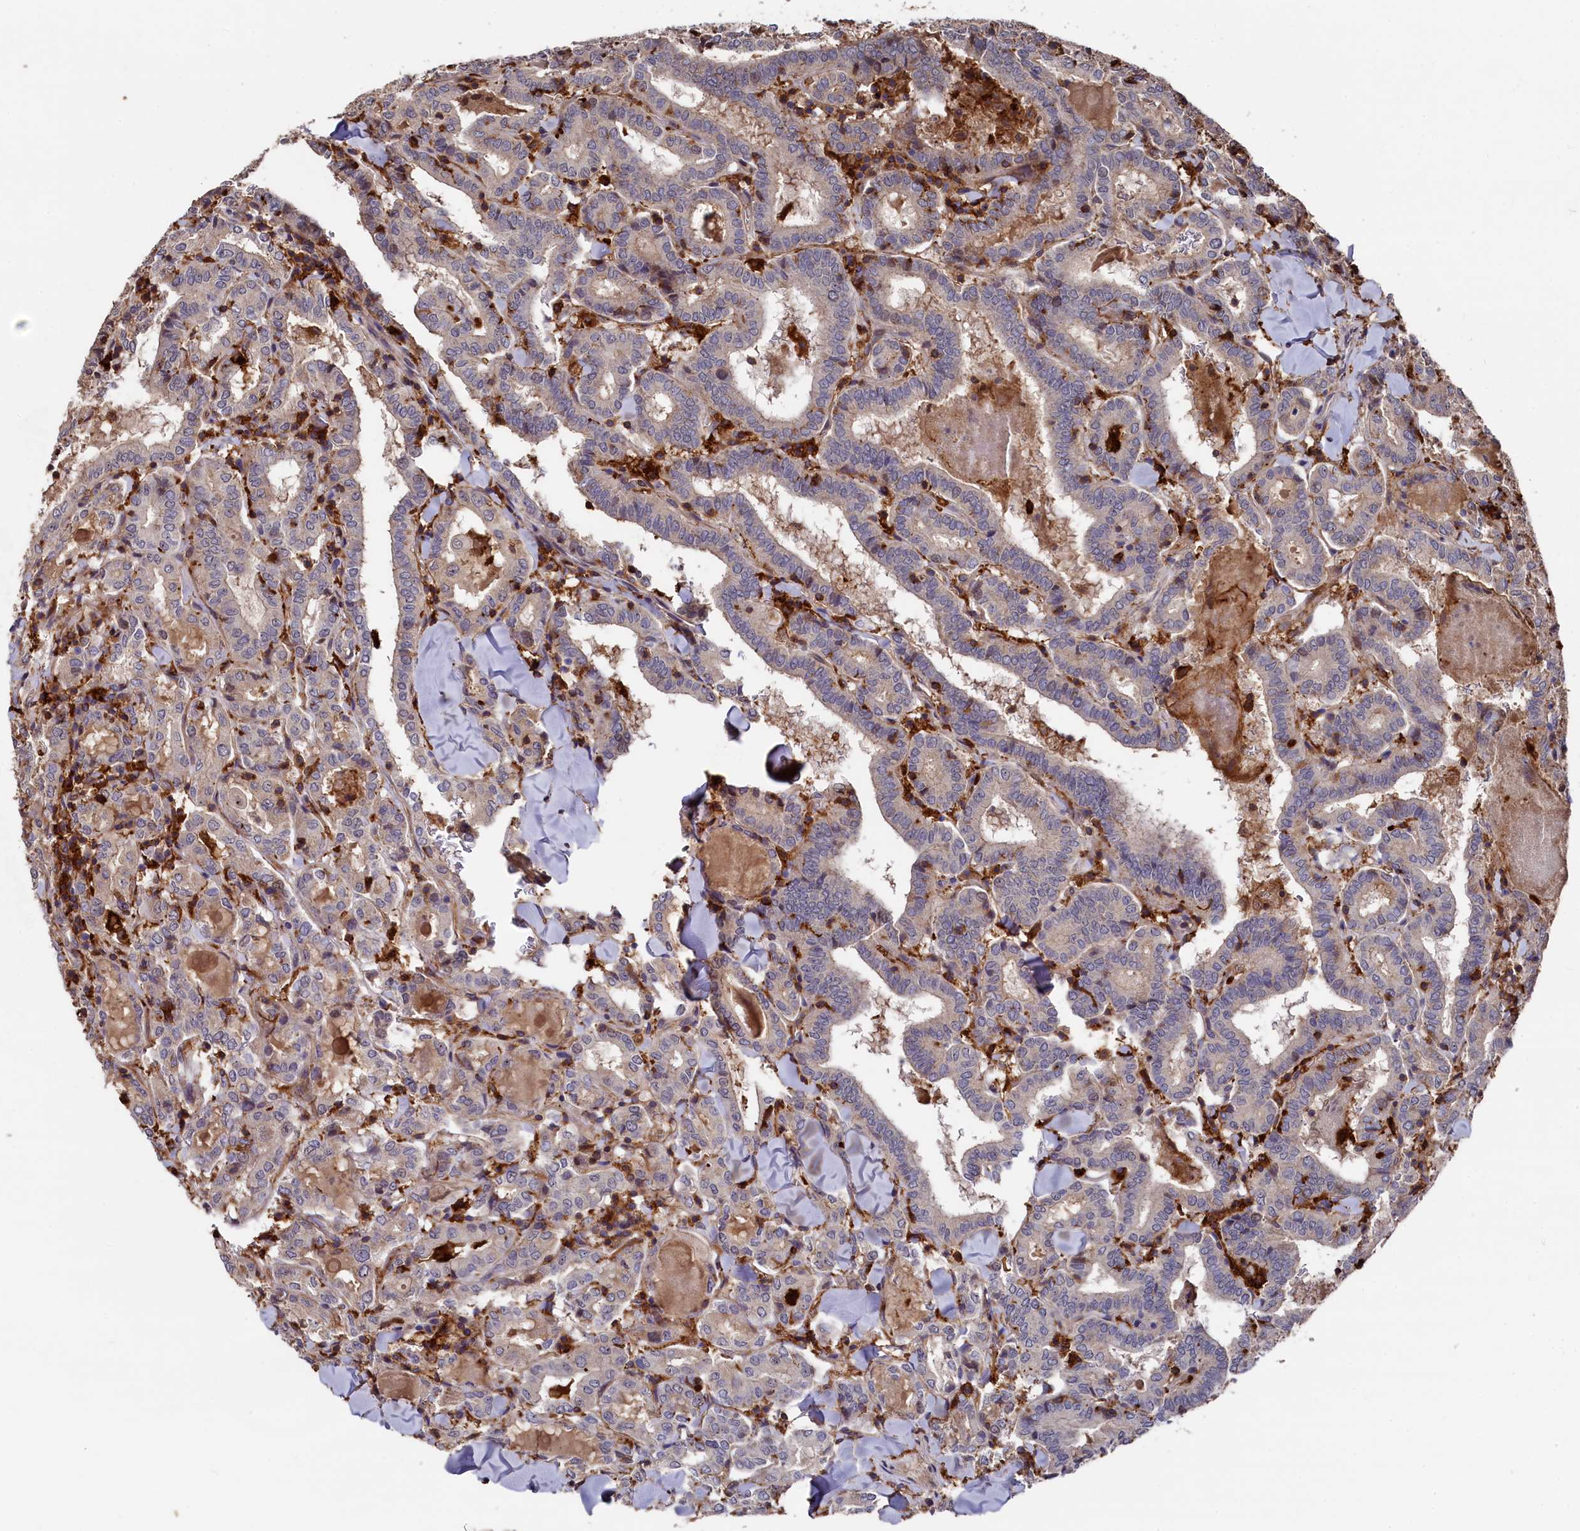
{"staining": {"intensity": "negative", "quantity": "none", "location": "none"}, "tissue": "thyroid cancer", "cell_type": "Tumor cells", "image_type": "cancer", "snomed": [{"axis": "morphology", "description": "Papillary adenocarcinoma, NOS"}, {"axis": "topography", "description": "Thyroid gland"}], "caption": "Immunohistochemical staining of human thyroid cancer reveals no significant expression in tumor cells.", "gene": "PLEKHO2", "patient": {"sex": "female", "age": 72}}